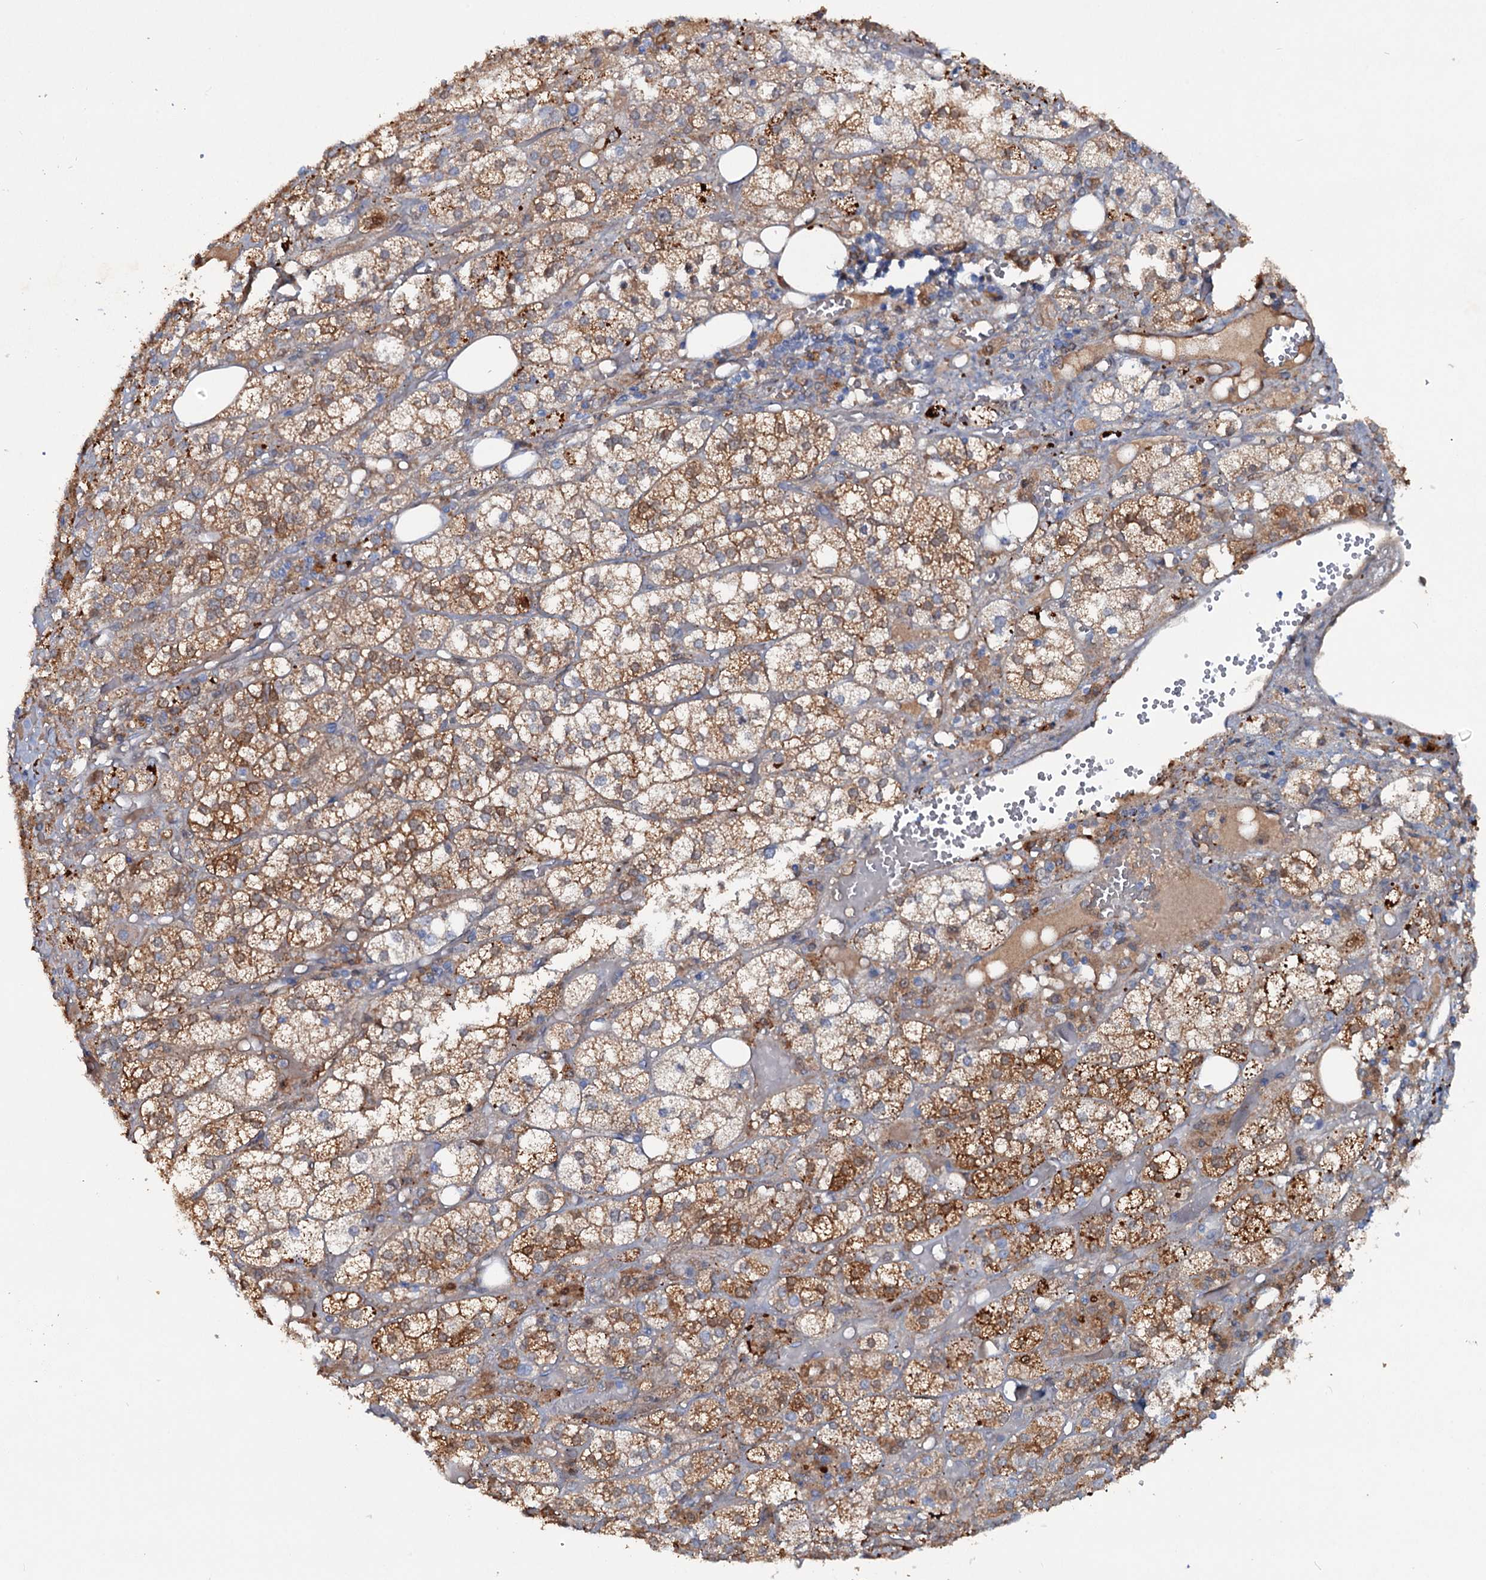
{"staining": {"intensity": "strong", "quantity": "25%-75%", "location": "cytoplasmic/membranous"}, "tissue": "adrenal gland", "cell_type": "Glandular cells", "image_type": "normal", "snomed": [{"axis": "morphology", "description": "Normal tissue, NOS"}, {"axis": "topography", "description": "Adrenal gland"}], "caption": "A histopathology image of human adrenal gland stained for a protein demonstrates strong cytoplasmic/membranous brown staining in glandular cells.", "gene": "IL17RD", "patient": {"sex": "female", "age": 61}}